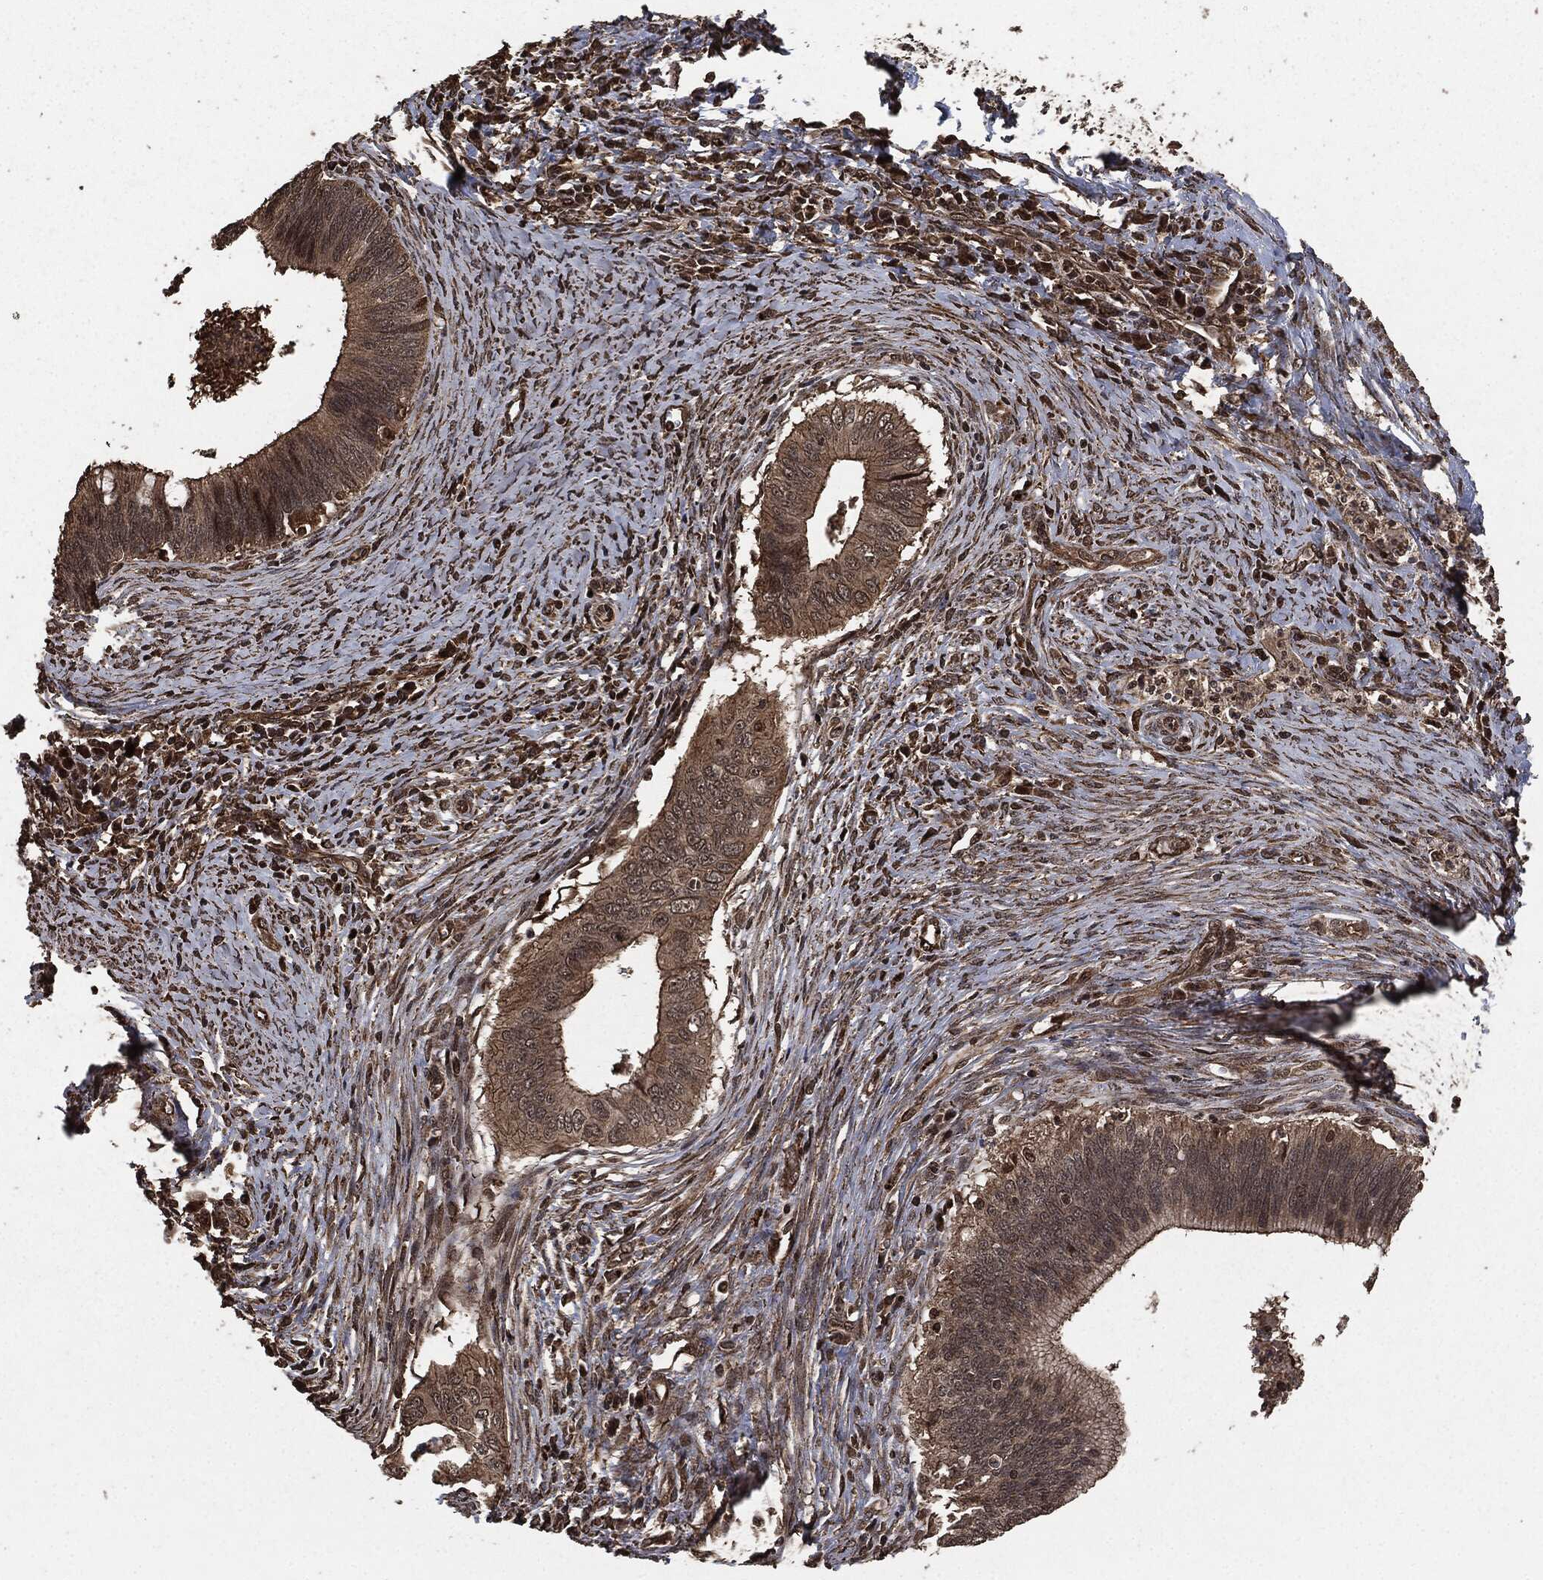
{"staining": {"intensity": "strong", "quantity": "<25%", "location": "cytoplasmic/membranous,nuclear"}, "tissue": "cervical cancer", "cell_type": "Tumor cells", "image_type": "cancer", "snomed": [{"axis": "morphology", "description": "Adenocarcinoma, NOS"}, {"axis": "topography", "description": "Cervix"}], "caption": "The micrograph demonstrates a brown stain indicating the presence of a protein in the cytoplasmic/membranous and nuclear of tumor cells in cervical cancer (adenocarcinoma). (DAB (3,3'-diaminobenzidine) = brown stain, brightfield microscopy at high magnification).", "gene": "EGFR", "patient": {"sex": "female", "age": 42}}